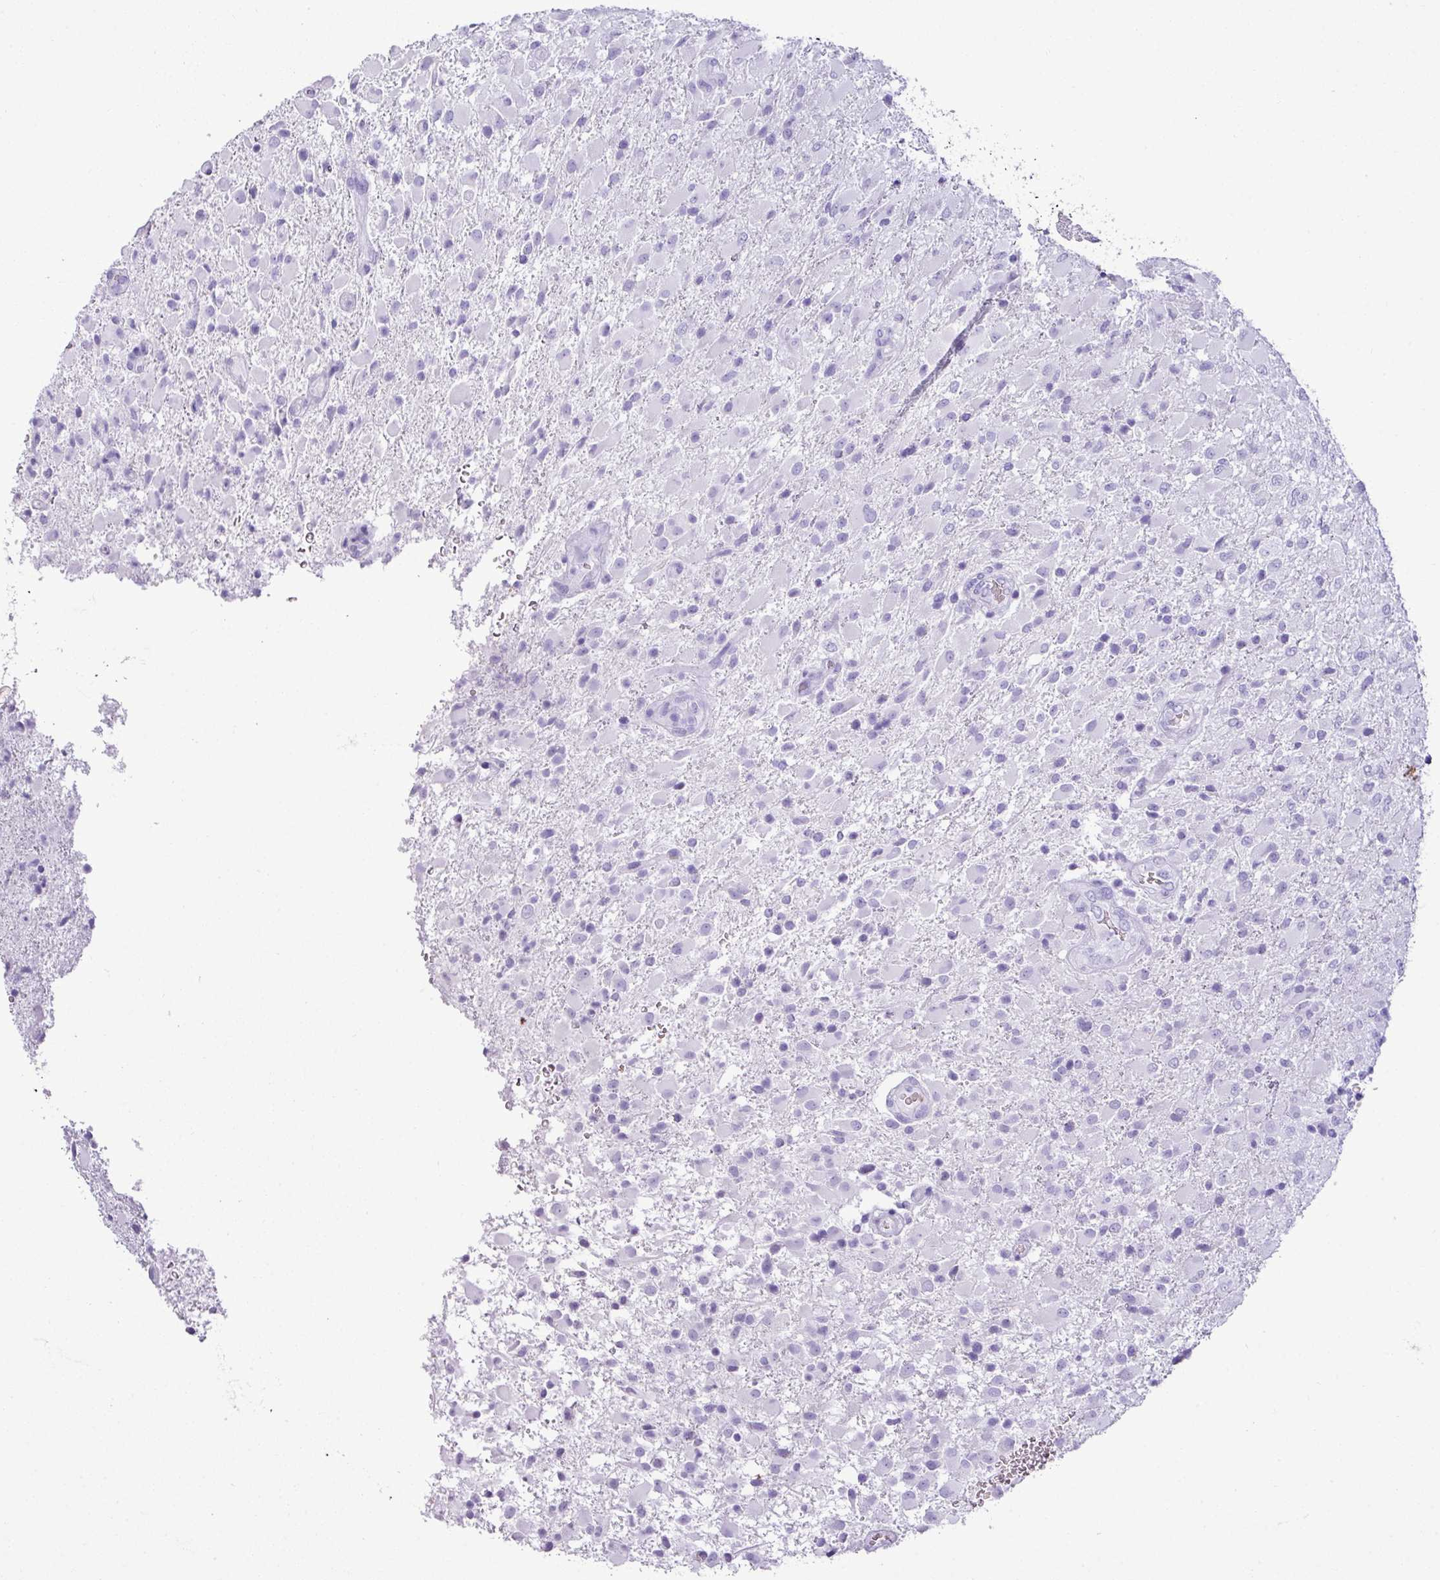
{"staining": {"intensity": "negative", "quantity": "none", "location": "none"}, "tissue": "glioma", "cell_type": "Tumor cells", "image_type": "cancer", "snomed": [{"axis": "morphology", "description": "Glioma, malignant, Low grade"}, {"axis": "topography", "description": "Brain"}], "caption": "IHC photomicrograph of glioma stained for a protein (brown), which exhibits no staining in tumor cells.", "gene": "ZSCAN5A", "patient": {"sex": "male", "age": 65}}